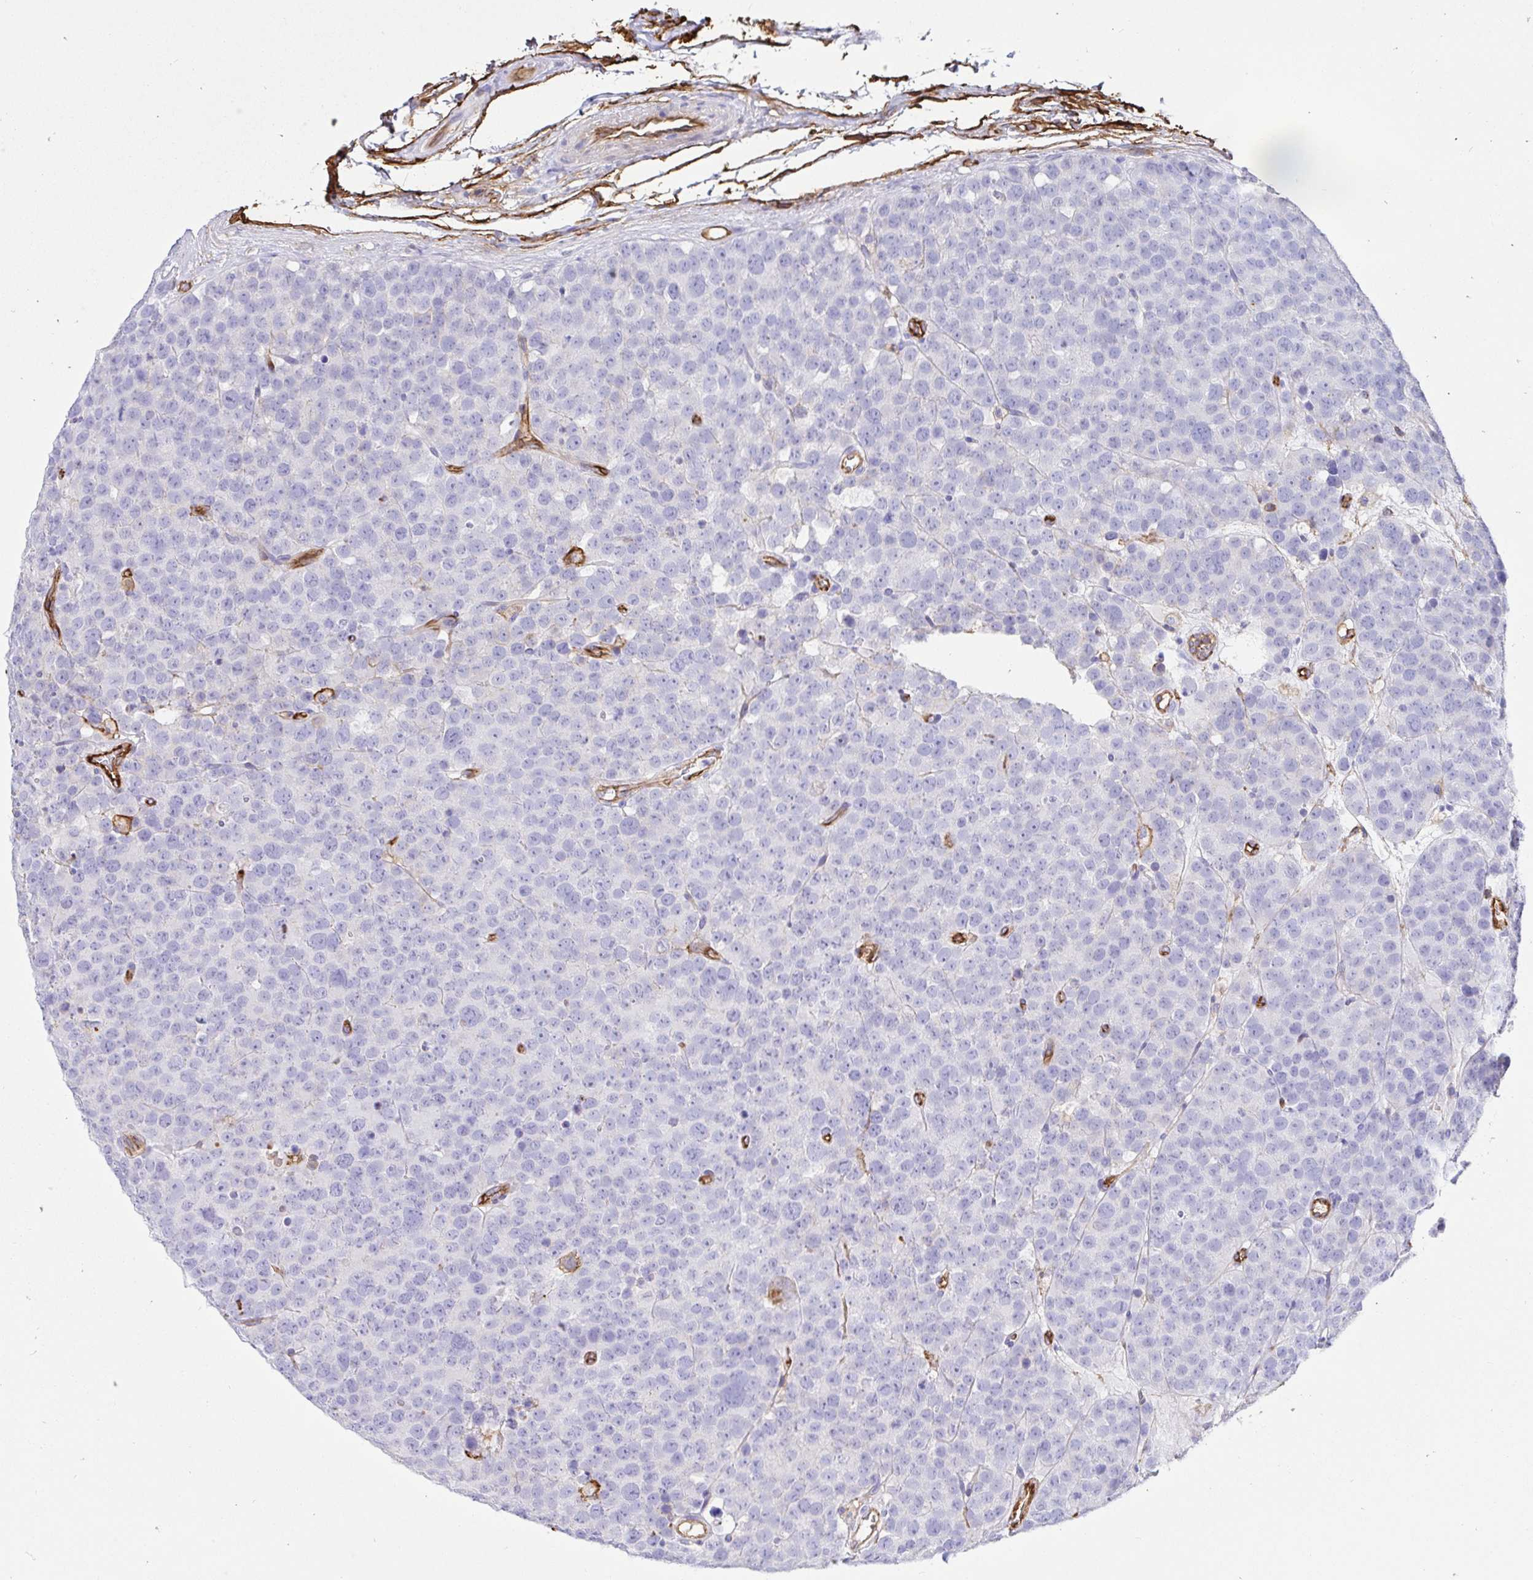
{"staining": {"intensity": "negative", "quantity": "none", "location": "none"}, "tissue": "testis cancer", "cell_type": "Tumor cells", "image_type": "cancer", "snomed": [{"axis": "morphology", "description": "Seminoma, NOS"}, {"axis": "topography", "description": "Testis"}], "caption": "DAB (3,3'-diaminobenzidine) immunohistochemical staining of seminoma (testis) reveals no significant expression in tumor cells.", "gene": "ANXA2", "patient": {"sex": "male", "age": 71}}